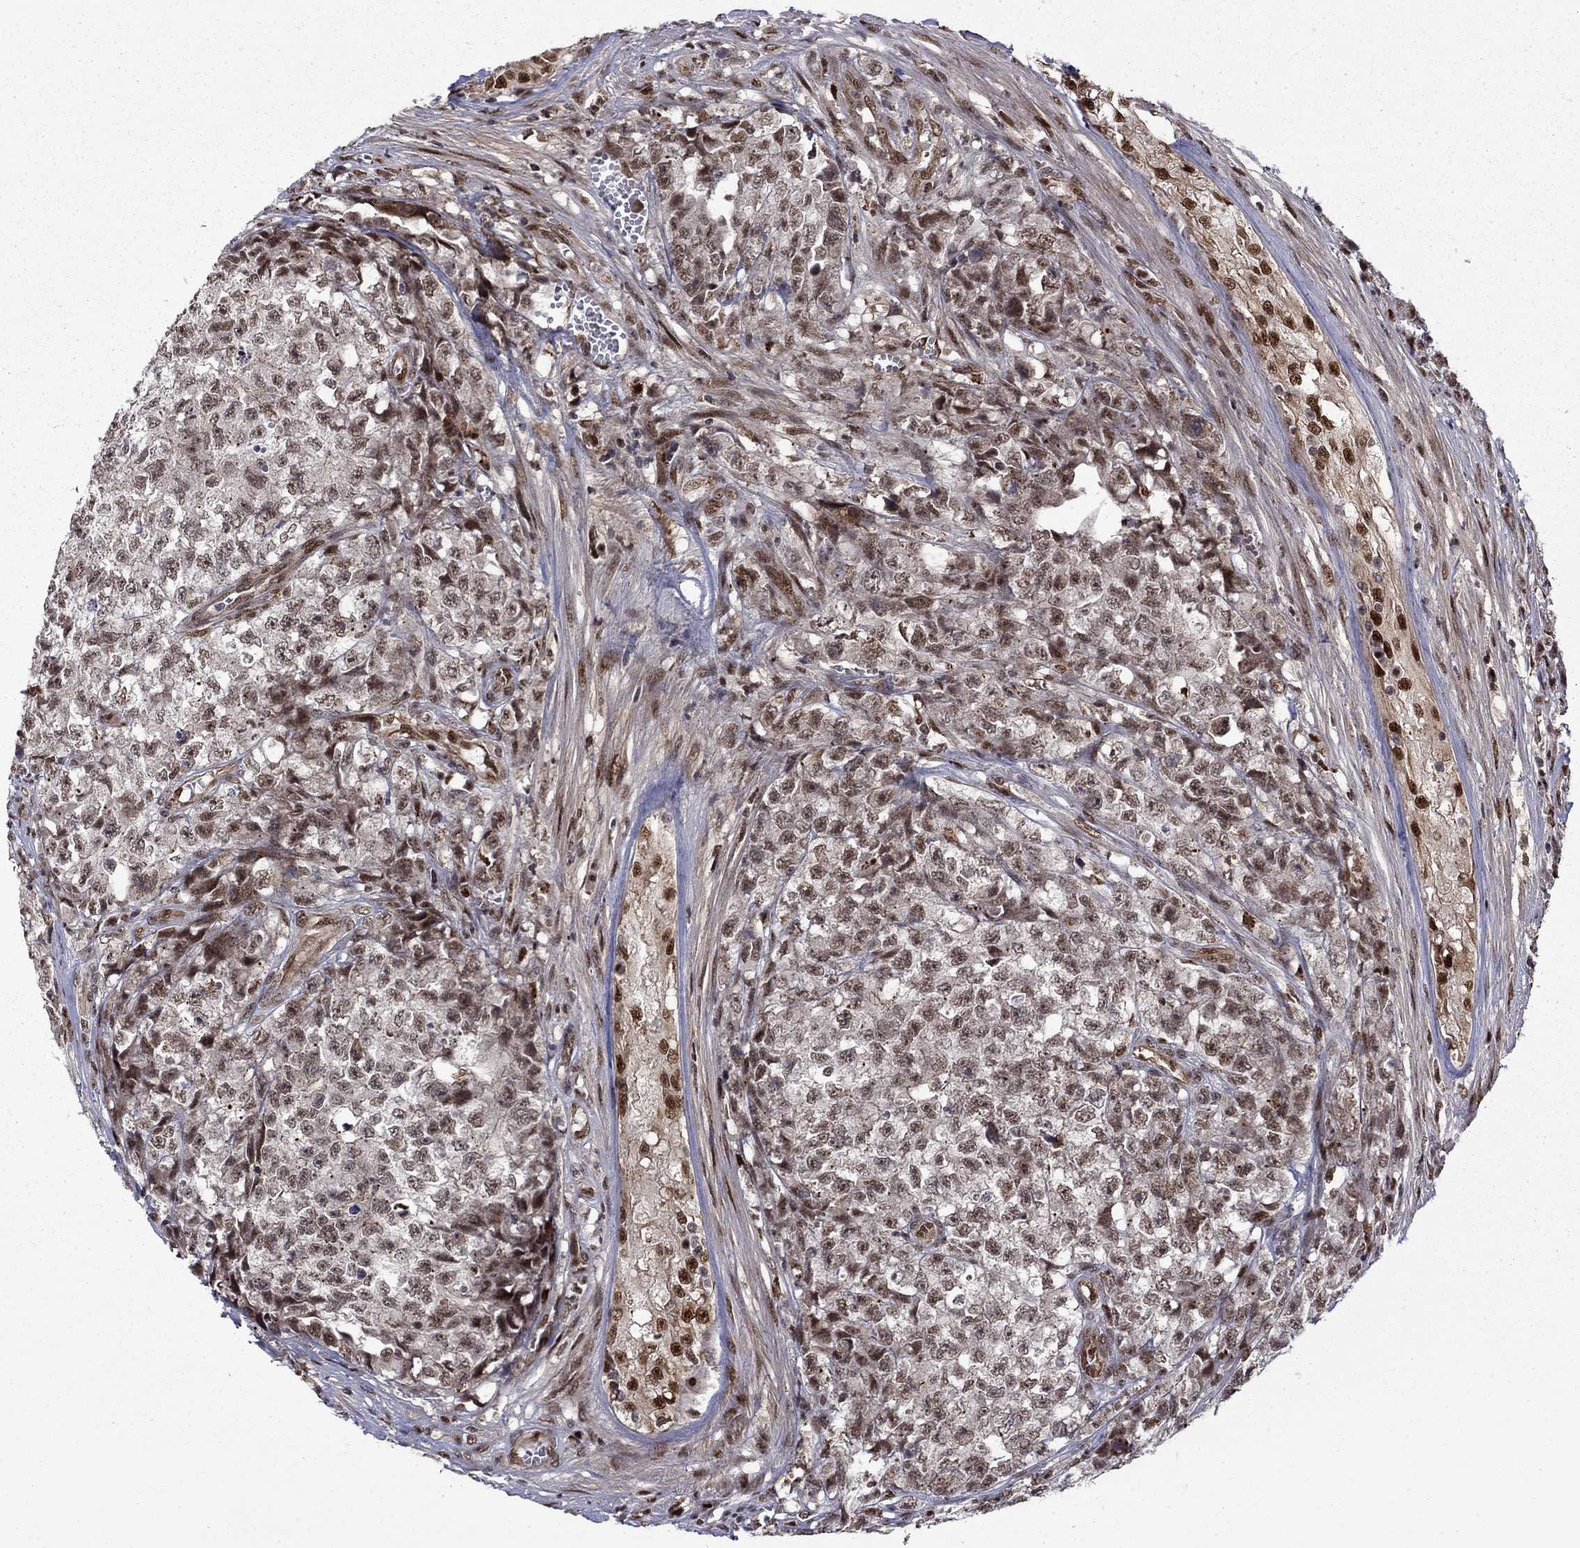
{"staining": {"intensity": "moderate", "quantity": "<25%", "location": "nuclear"}, "tissue": "testis cancer", "cell_type": "Tumor cells", "image_type": "cancer", "snomed": [{"axis": "morphology", "description": "Seminoma, NOS"}, {"axis": "morphology", "description": "Carcinoma, Embryonal, NOS"}, {"axis": "topography", "description": "Testis"}], "caption": "High-magnification brightfield microscopy of testis cancer (embryonal carcinoma) stained with DAB (brown) and counterstained with hematoxylin (blue). tumor cells exhibit moderate nuclear positivity is seen in about<25% of cells.", "gene": "KPNA3", "patient": {"sex": "male", "age": 22}}